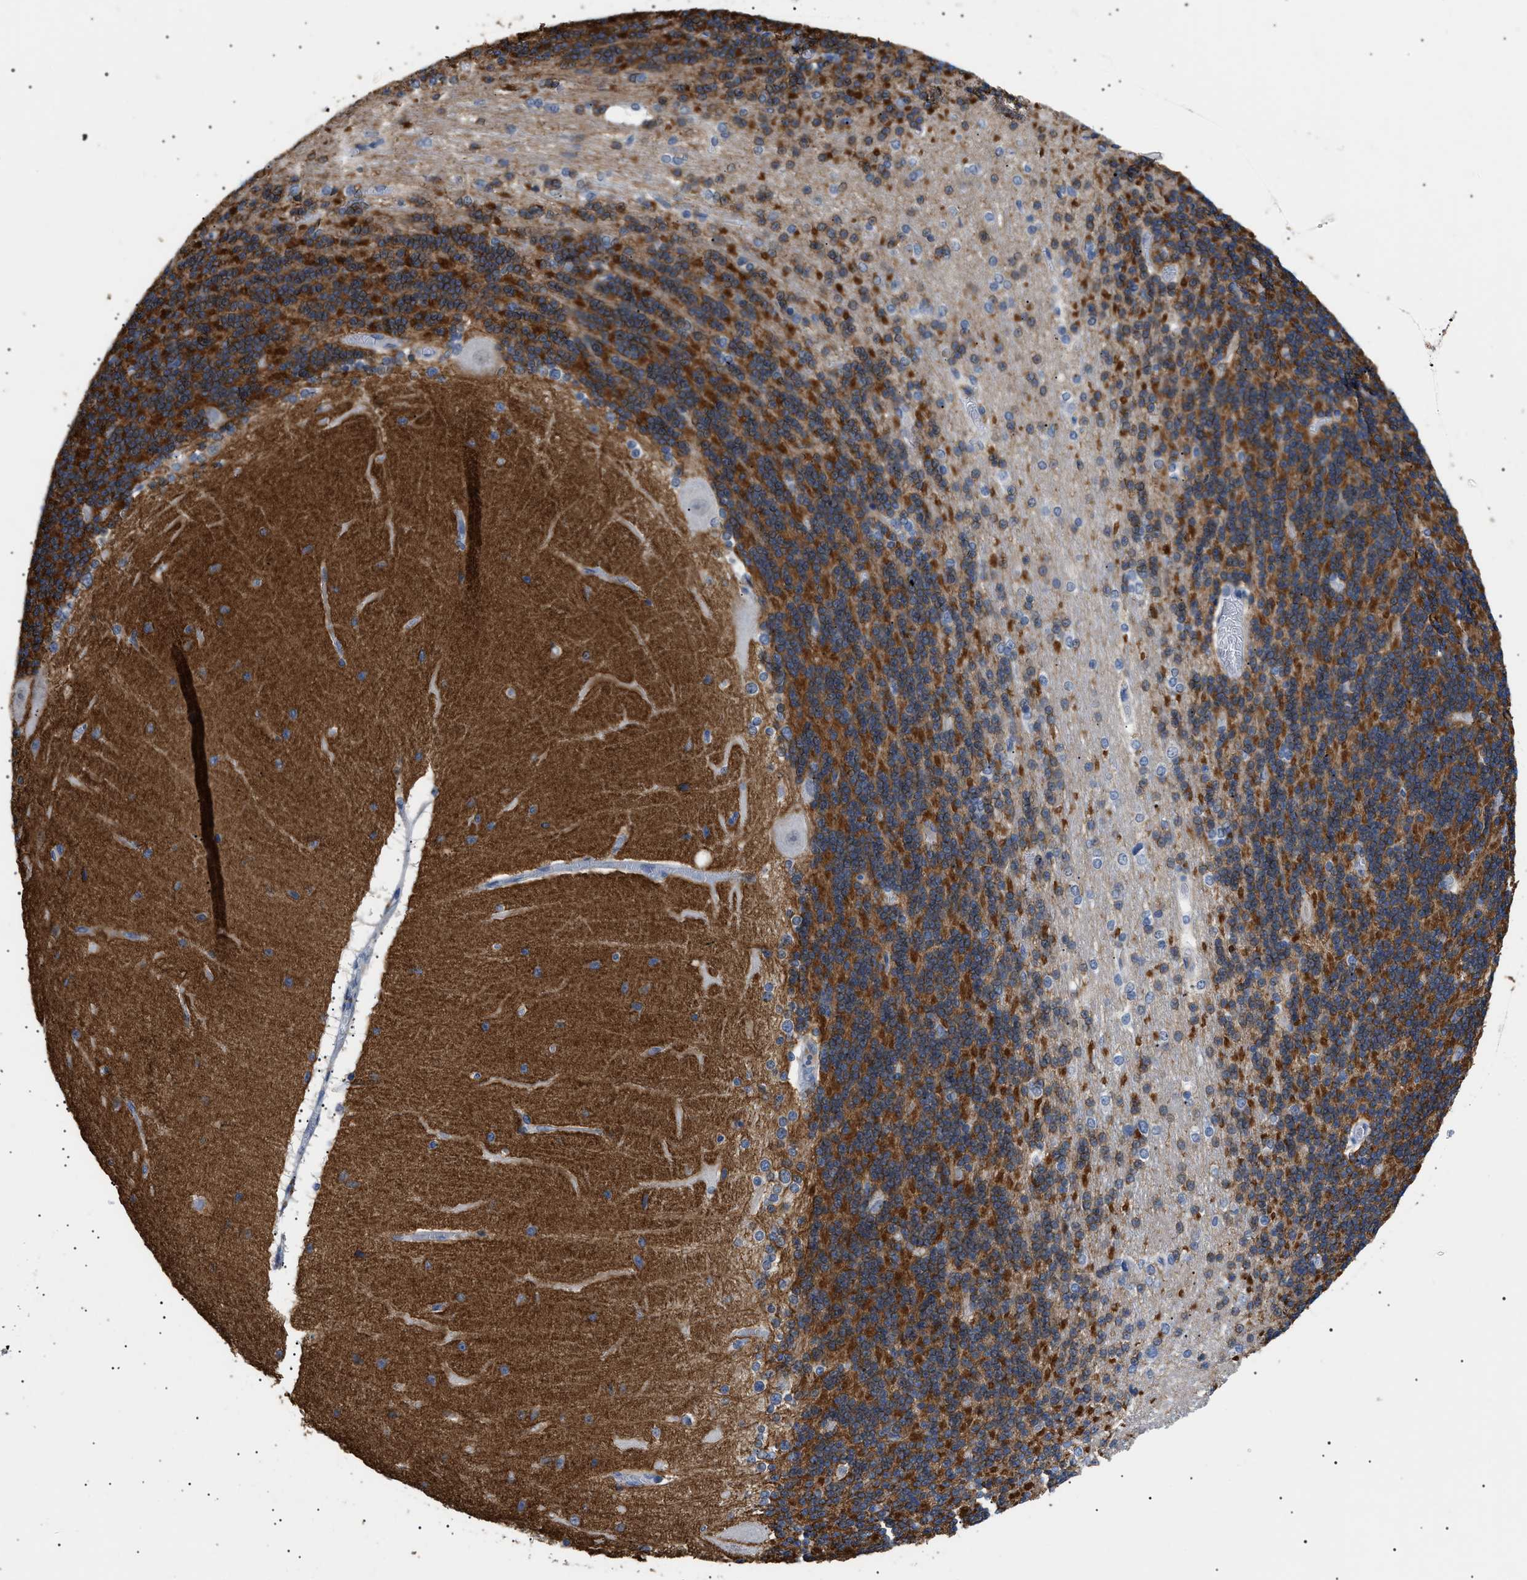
{"staining": {"intensity": "strong", "quantity": ">75%", "location": "cytoplasmic/membranous"}, "tissue": "cerebellum", "cell_type": "Cells in granular layer", "image_type": "normal", "snomed": [{"axis": "morphology", "description": "Normal tissue, NOS"}, {"axis": "topography", "description": "Cerebellum"}], "caption": "Unremarkable cerebellum shows strong cytoplasmic/membranous staining in approximately >75% of cells in granular layer (Brightfield microscopy of DAB IHC at high magnification)..", "gene": "PRRT2", "patient": {"sex": "female", "age": 54}}